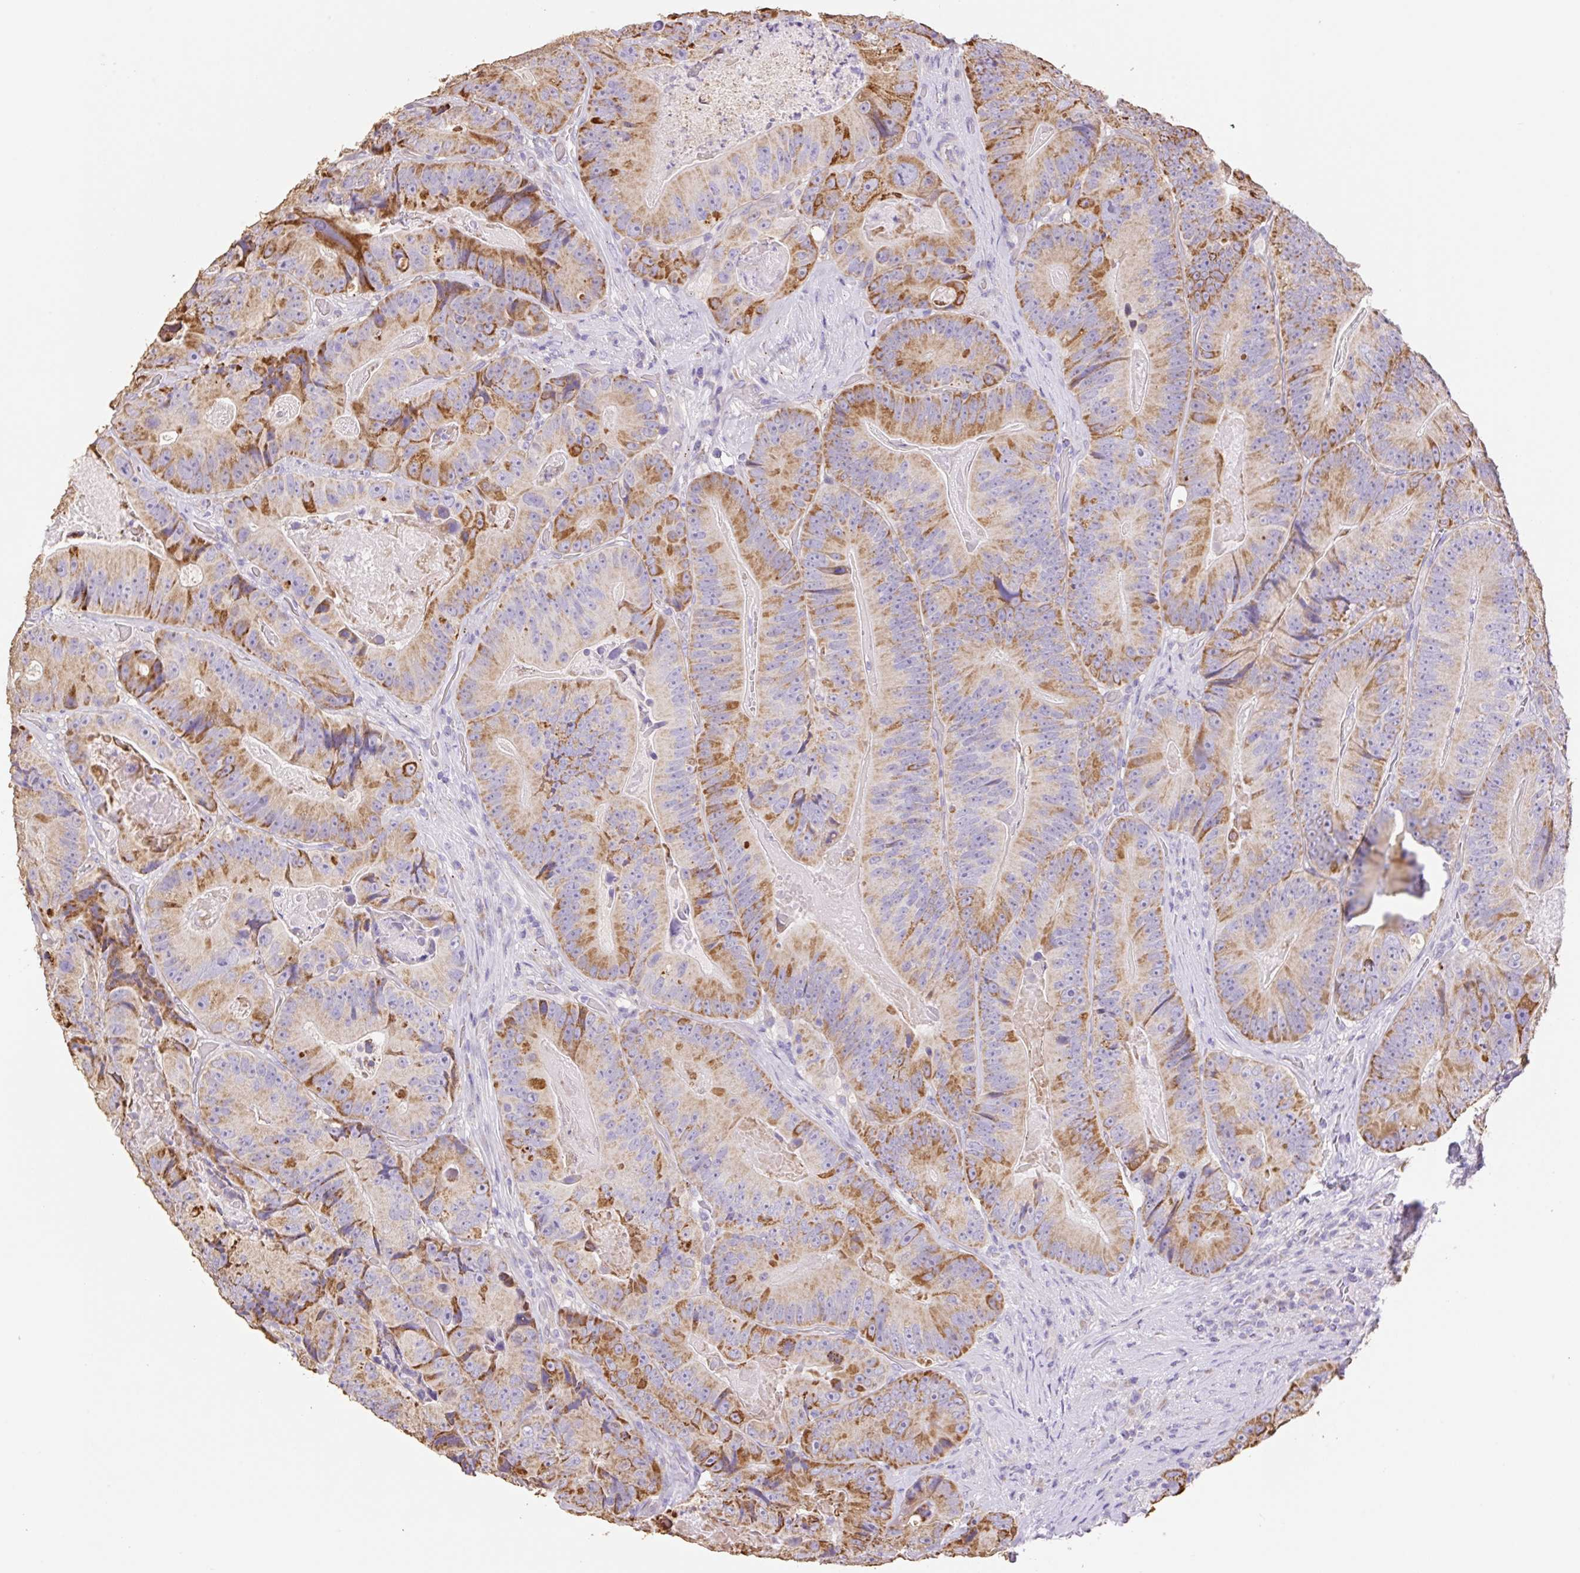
{"staining": {"intensity": "moderate", "quantity": ">75%", "location": "cytoplasmic/membranous"}, "tissue": "colorectal cancer", "cell_type": "Tumor cells", "image_type": "cancer", "snomed": [{"axis": "morphology", "description": "Adenocarcinoma, NOS"}, {"axis": "topography", "description": "Colon"}], "caption": "The image demonstrates staining of colorectal cancer (adenocarcinoma), revealing moderate cytoplasmic/membranous protein positivity (brown color) within tumor cells.", "gene": "COPZ2", "patient": {"sex": "female", "age": 86}}